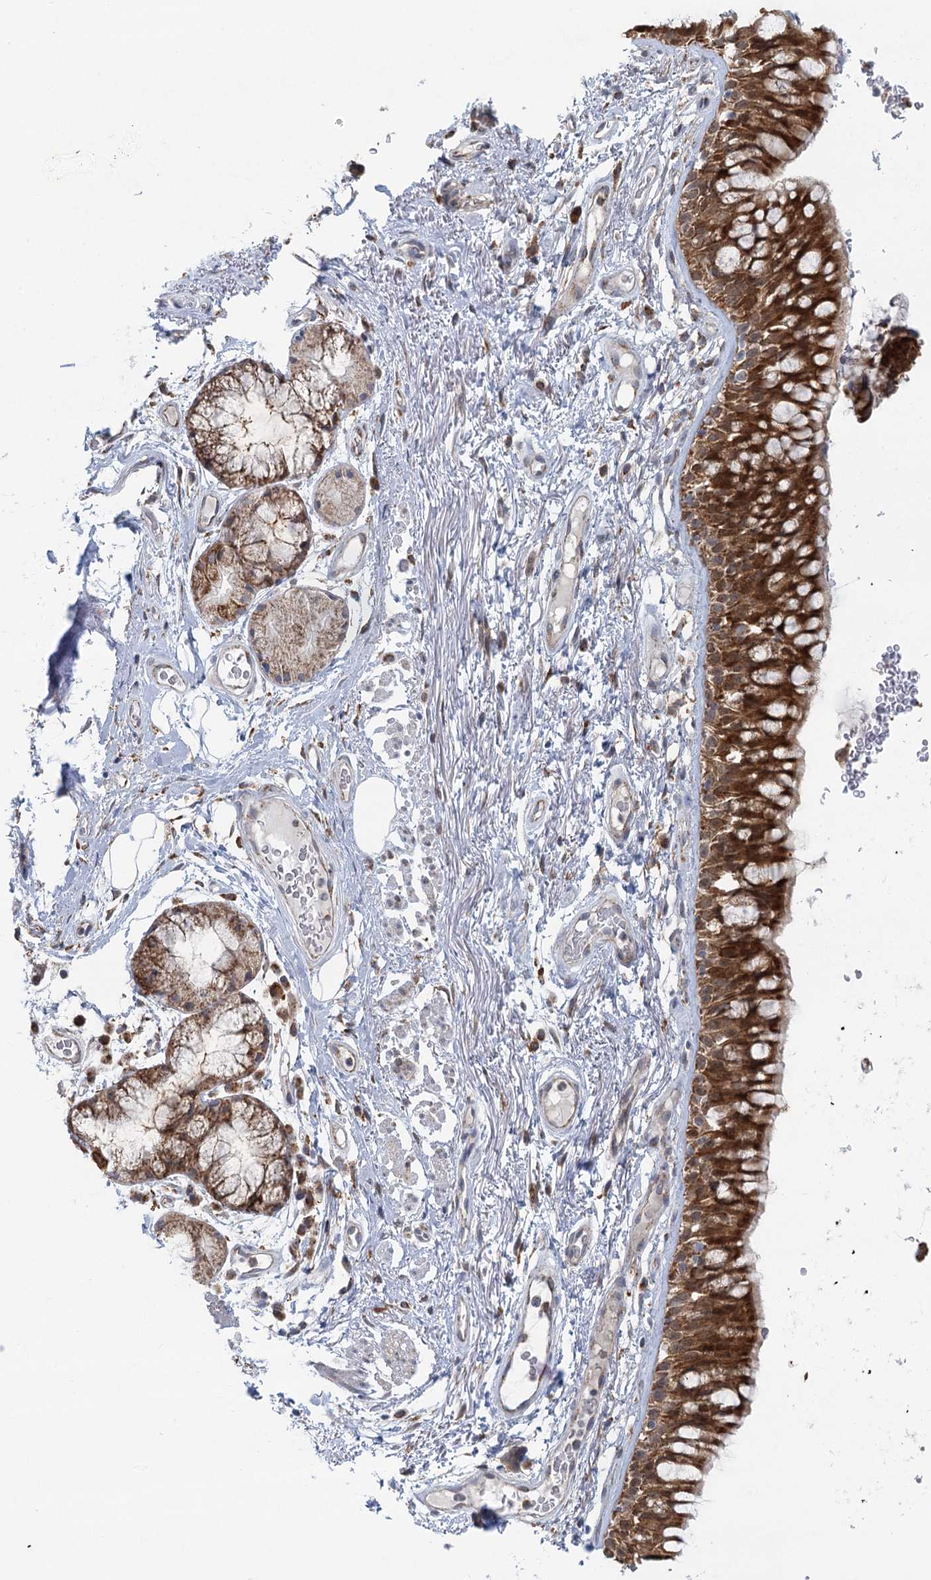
{"staining": {"intensity": "strong", "quantity": ">75%", "location": "cytoplasmic/membranous"}, "tissue": "bronchus", "cell_type": "Respiratory epithelial cells", "image_type": "normal", "snomed": [{"axis": "morphology", "description": "Normal tissue, NOS"}, {"axis": "topography", "description": "Cartilage tissue"}, {"axis": "topography", "description": "Bronchus"}], "caption": "Protein staining by immunohistochemistry reveals strong cytoplasmic/membranous expression in approximately >75% of respiratory epithelial cells in benign bronchus.", "gene": "TAS1R1", "patient": {"sex": "female", "age": 73}}